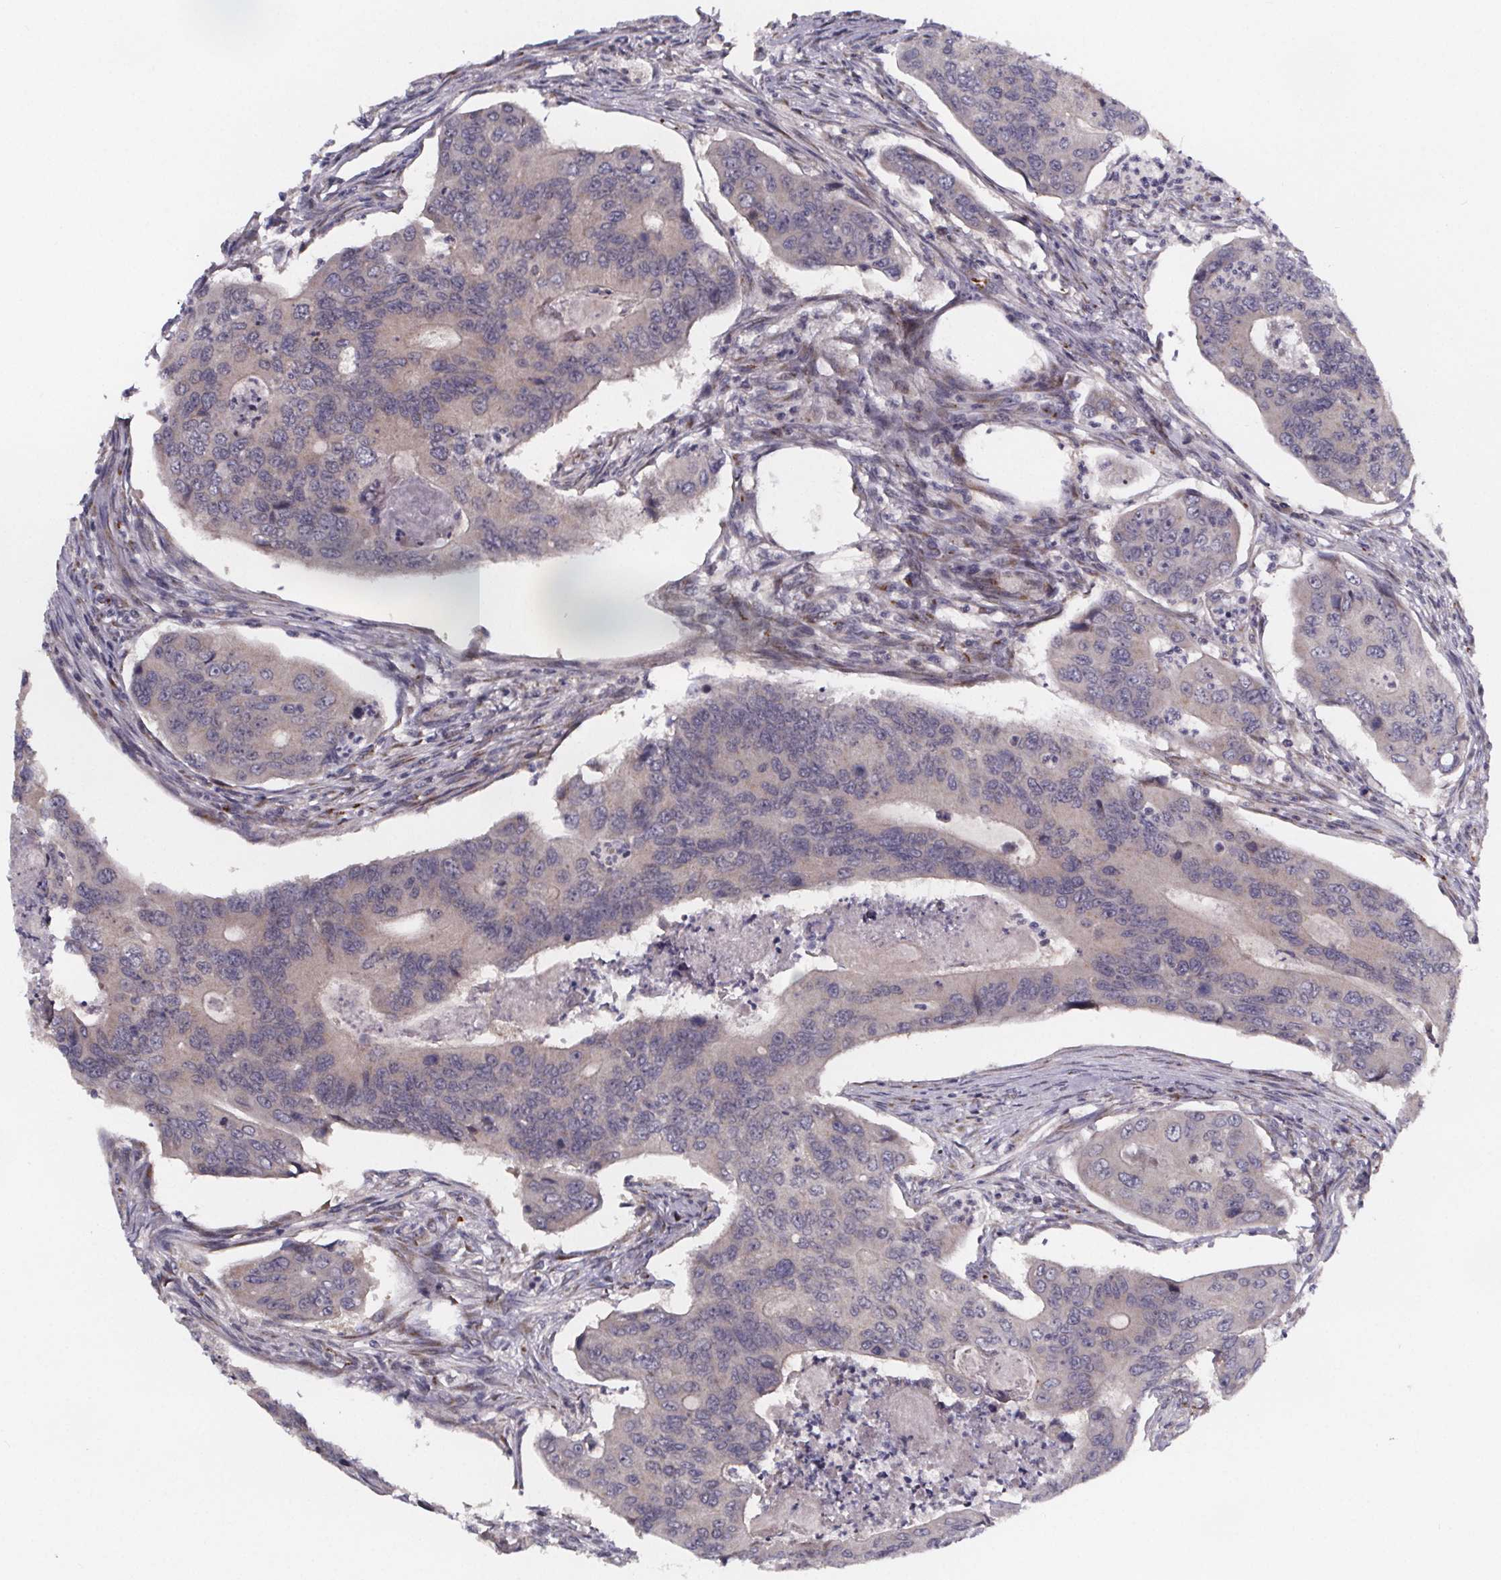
{"staining": {"intensity": "negative", "quantity": "none", "location": "none"}, "tissue": "colorectal cancer", "cell_type": "Tumor cells", "image_type": "cancer", "snomed": [{"axis": "morphology", "description": "Adenocarcinoma, NOS"}, {"axis": "topography", "description": "Colon"}], "caption": "Adenocarcinoma (colorectal) stained for a protein using immunohistochemistry exhibits no expression tumor cells.", "gene": "NDST1", "patient": {"sex": "female", "age": 67}}